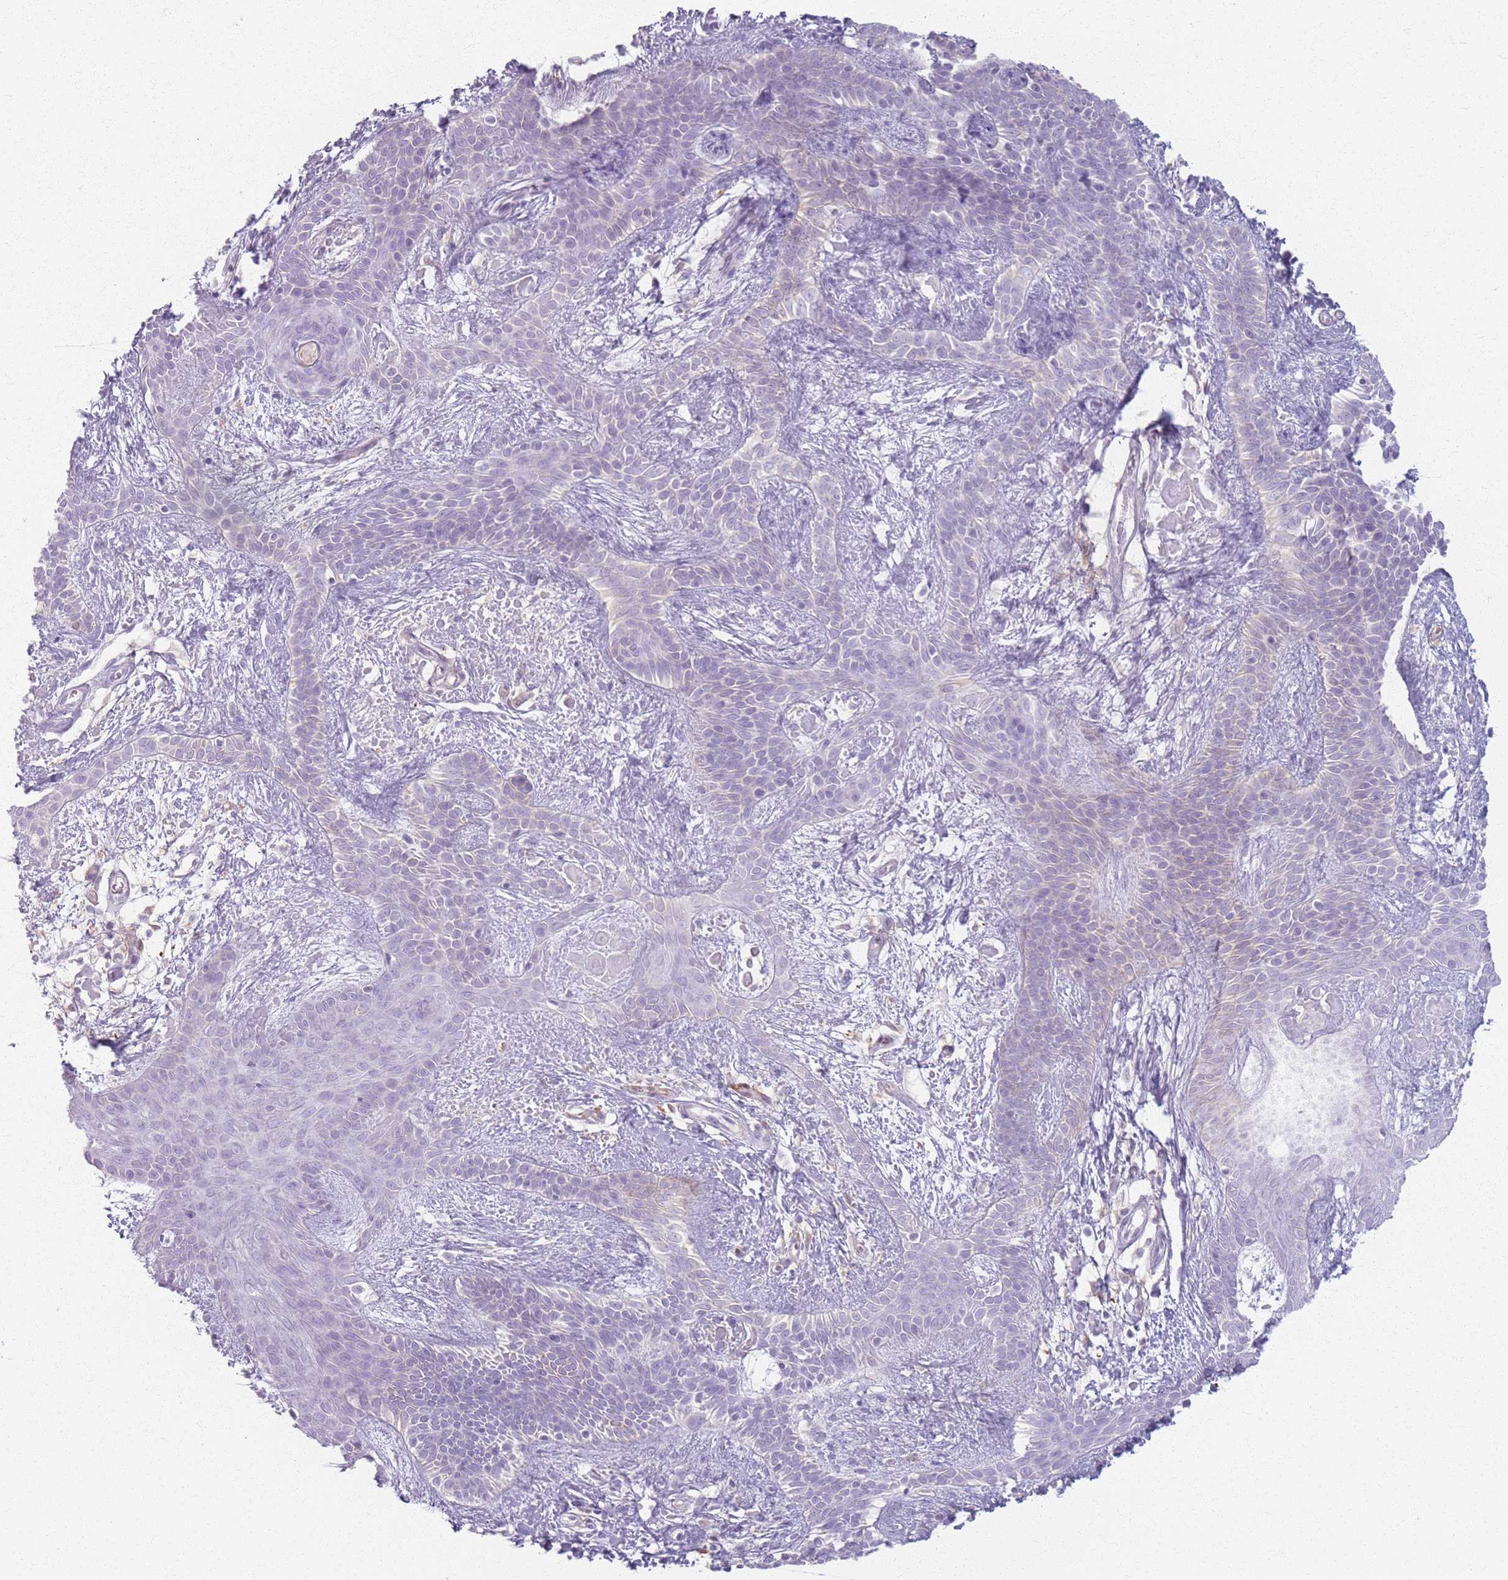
{"staining": {"intensity": "negative", "quantity": "none", "location": "none"}, "tissue": "skin cancer", "cell_type": "Tumor cells", "image_type": "cancer", "snomed": [{"axis": "morphology", "description": "Basal cell carcinoma"}, {"axis": "topography", "description": "Skin"}], "caption": "The histopathology image shows no staining of tumor cells in skin cancer. (DAB (3,3'-diaminobenzidine) immunohistochemistry (IHC), high magnification).", "gene": "GDPGP1", "patient": {"sex": "male", "age": 78}}